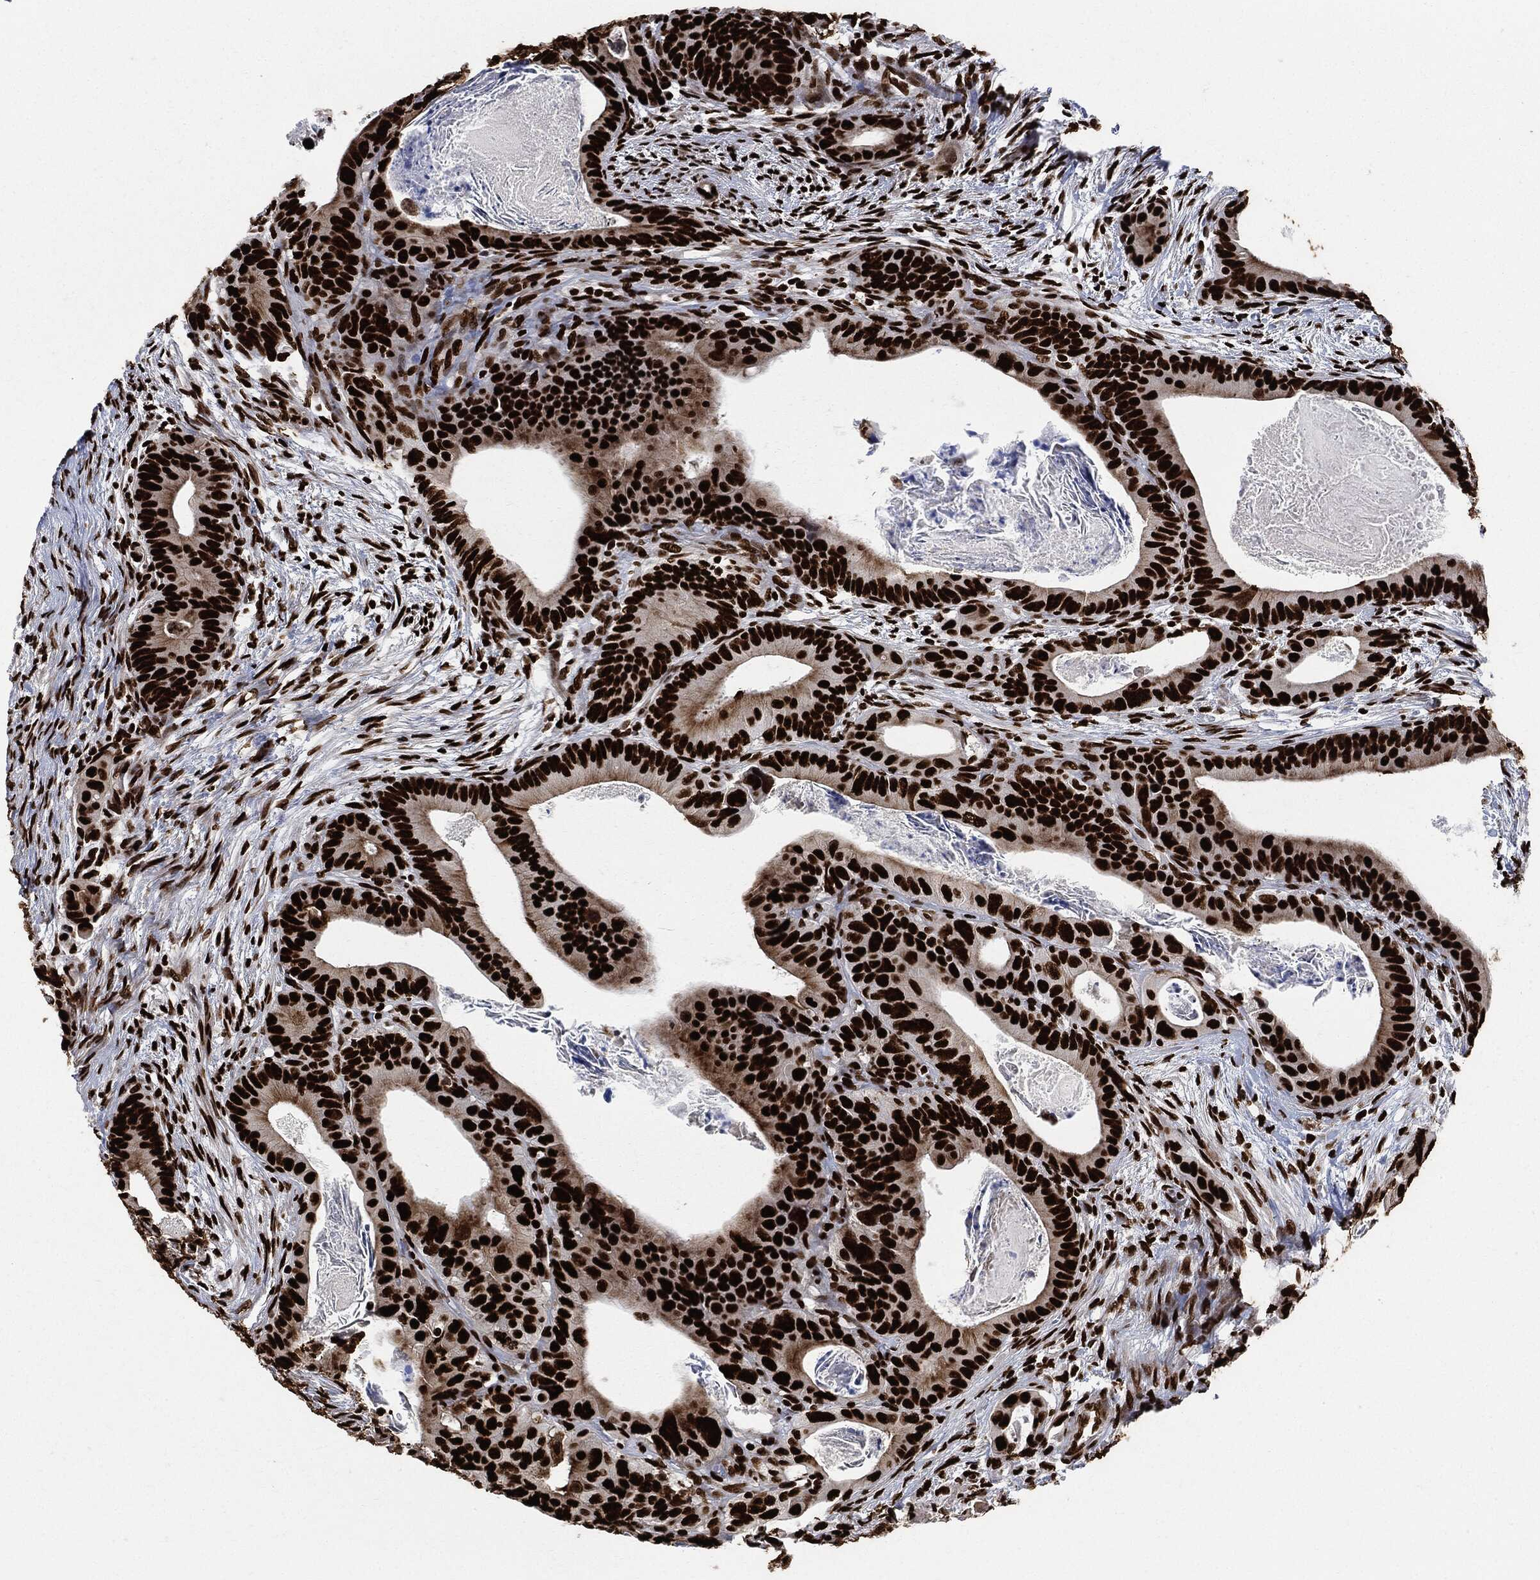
{"staining": {"intensity": "strong", "quantity": ">75%", "location": "nuclear"}, "tissue": "colorectal cancer", "cell_type": "Tumor cells", "image_type": "cancer", "snomed": [{"axis": "morphology", "description": "Adenocarcinoma, NOS"}, {"axis": "topography", "description": "Rectum"}], "caption": "Strong nuclear protein positivity is seen in approximately >75% of tumor cells in colorectal cancer (adenocarcinoma).", "gene": "RECQL", "patient": {"sex": "male", "age": 64}}